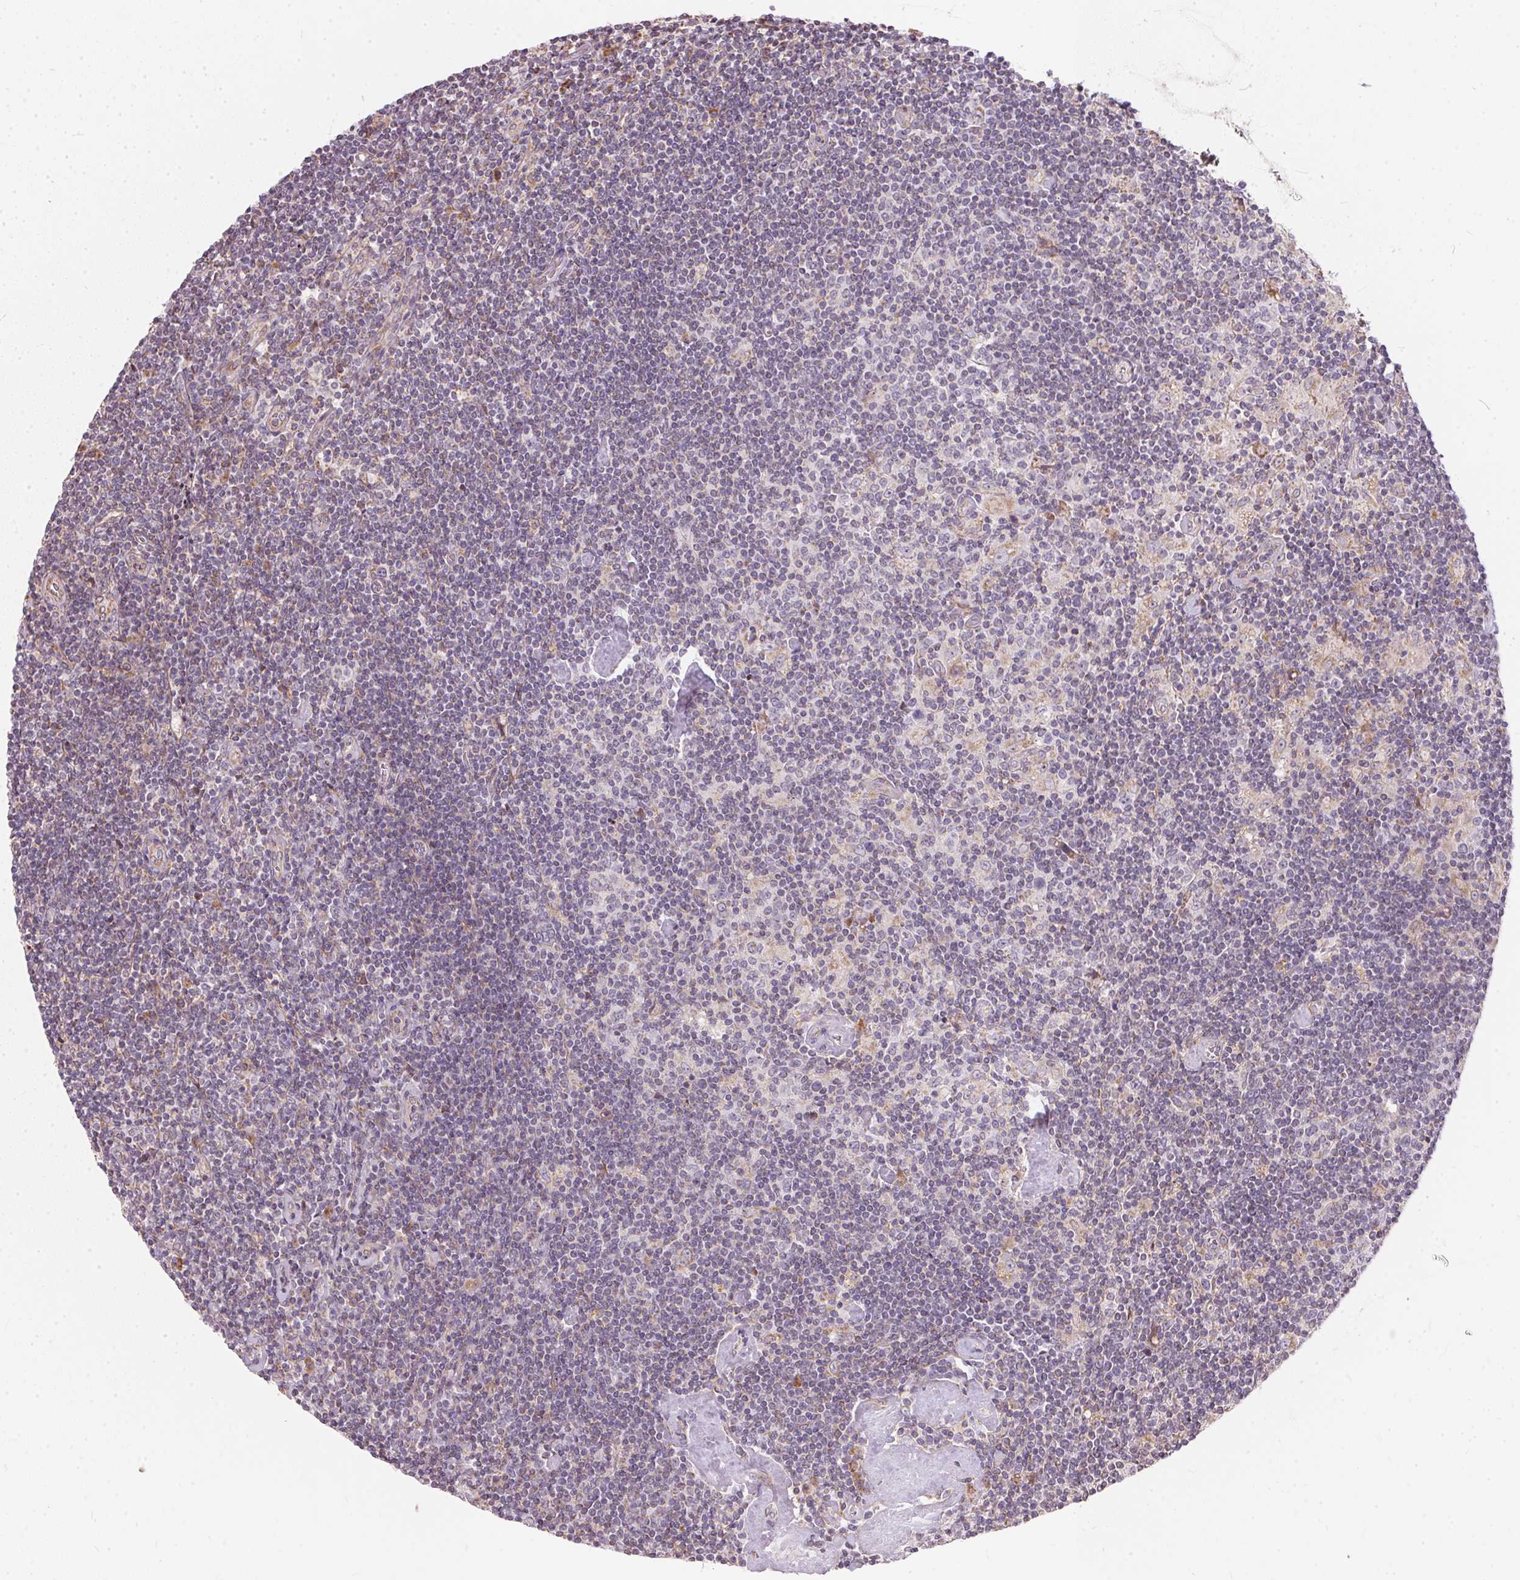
{"staining": {"intensity": "negative", "quantity": "none", "location": "none"}, "tissue": "lymphoma", "cell_type": "Tumor cells", "image_type": "cancer", "snomed": [{"axis": "morphology", "description": "Hodgkin's disease, NOS"}, {"axis": "topography", "description": "Lymph node"}], "caption": "A photomicrograph of human lymphoma is negative for staining in tumor cells.", "gene": "VWA5B2", "patient": {"sex": "male", "age": 40}}